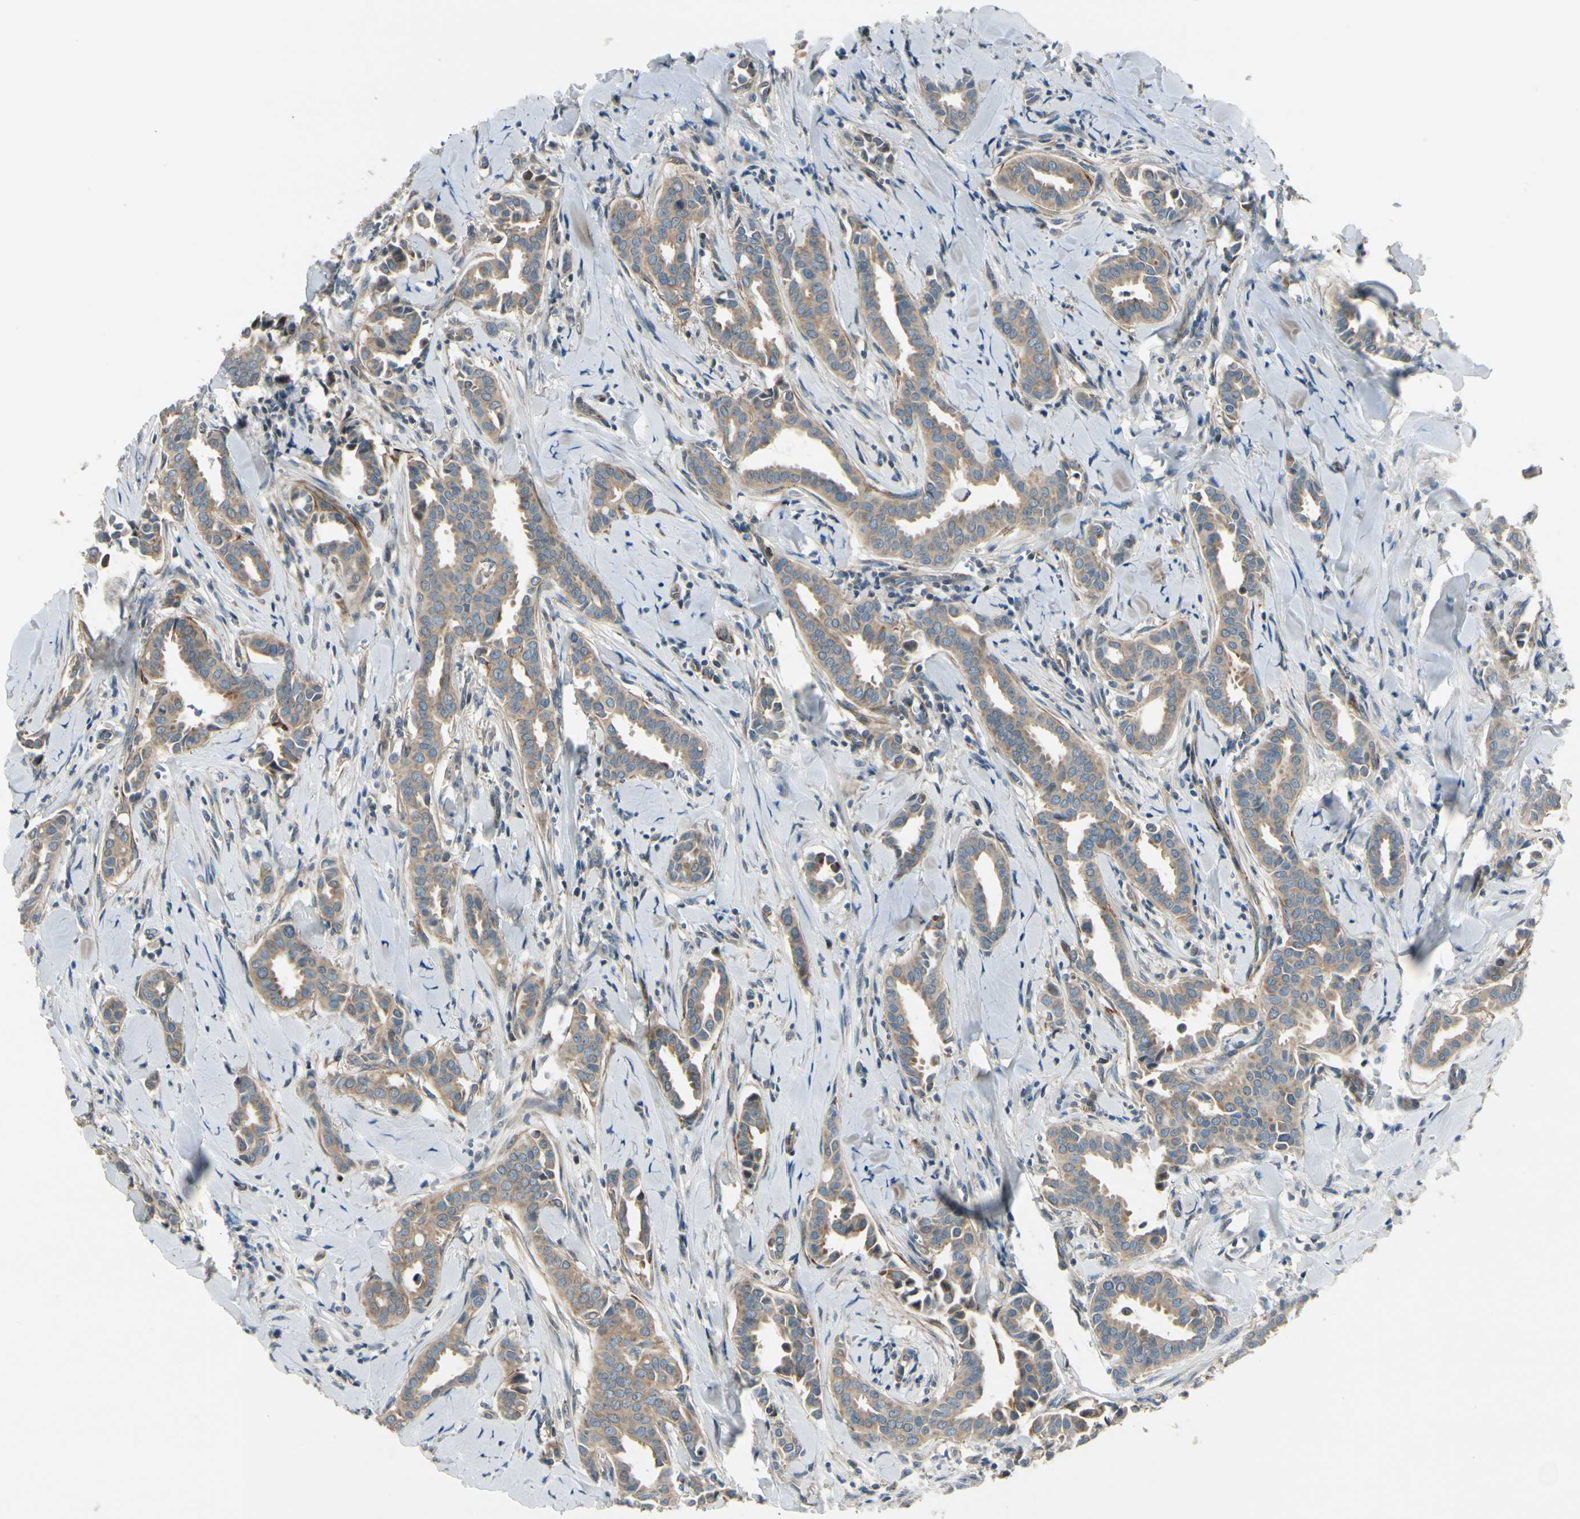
{"staining": {"intensity": "weak", "quantity": ">75%", "location": "cytoplasmic/membranous"}, "tissue": "head and neck cancer", "cell_type": "Tumor cells", "image_type": "cancer", "snomed": [{"axis": "morphology", "description": "Adenocarcinoma, NOS"}, {"axis": "topography", "description": "Salivary gland"}, {"axis": "topography", "description": "Head-Neck"}], "caption": "Immunohistochemical staining of head and neck cancer (adenocarcinoma) shows low levels of weak cytoplasmic/membranous expression in about >75% of tumor cells.", "gene": "PPP3CB", "patient": {"sex": "female", "age": 59}}